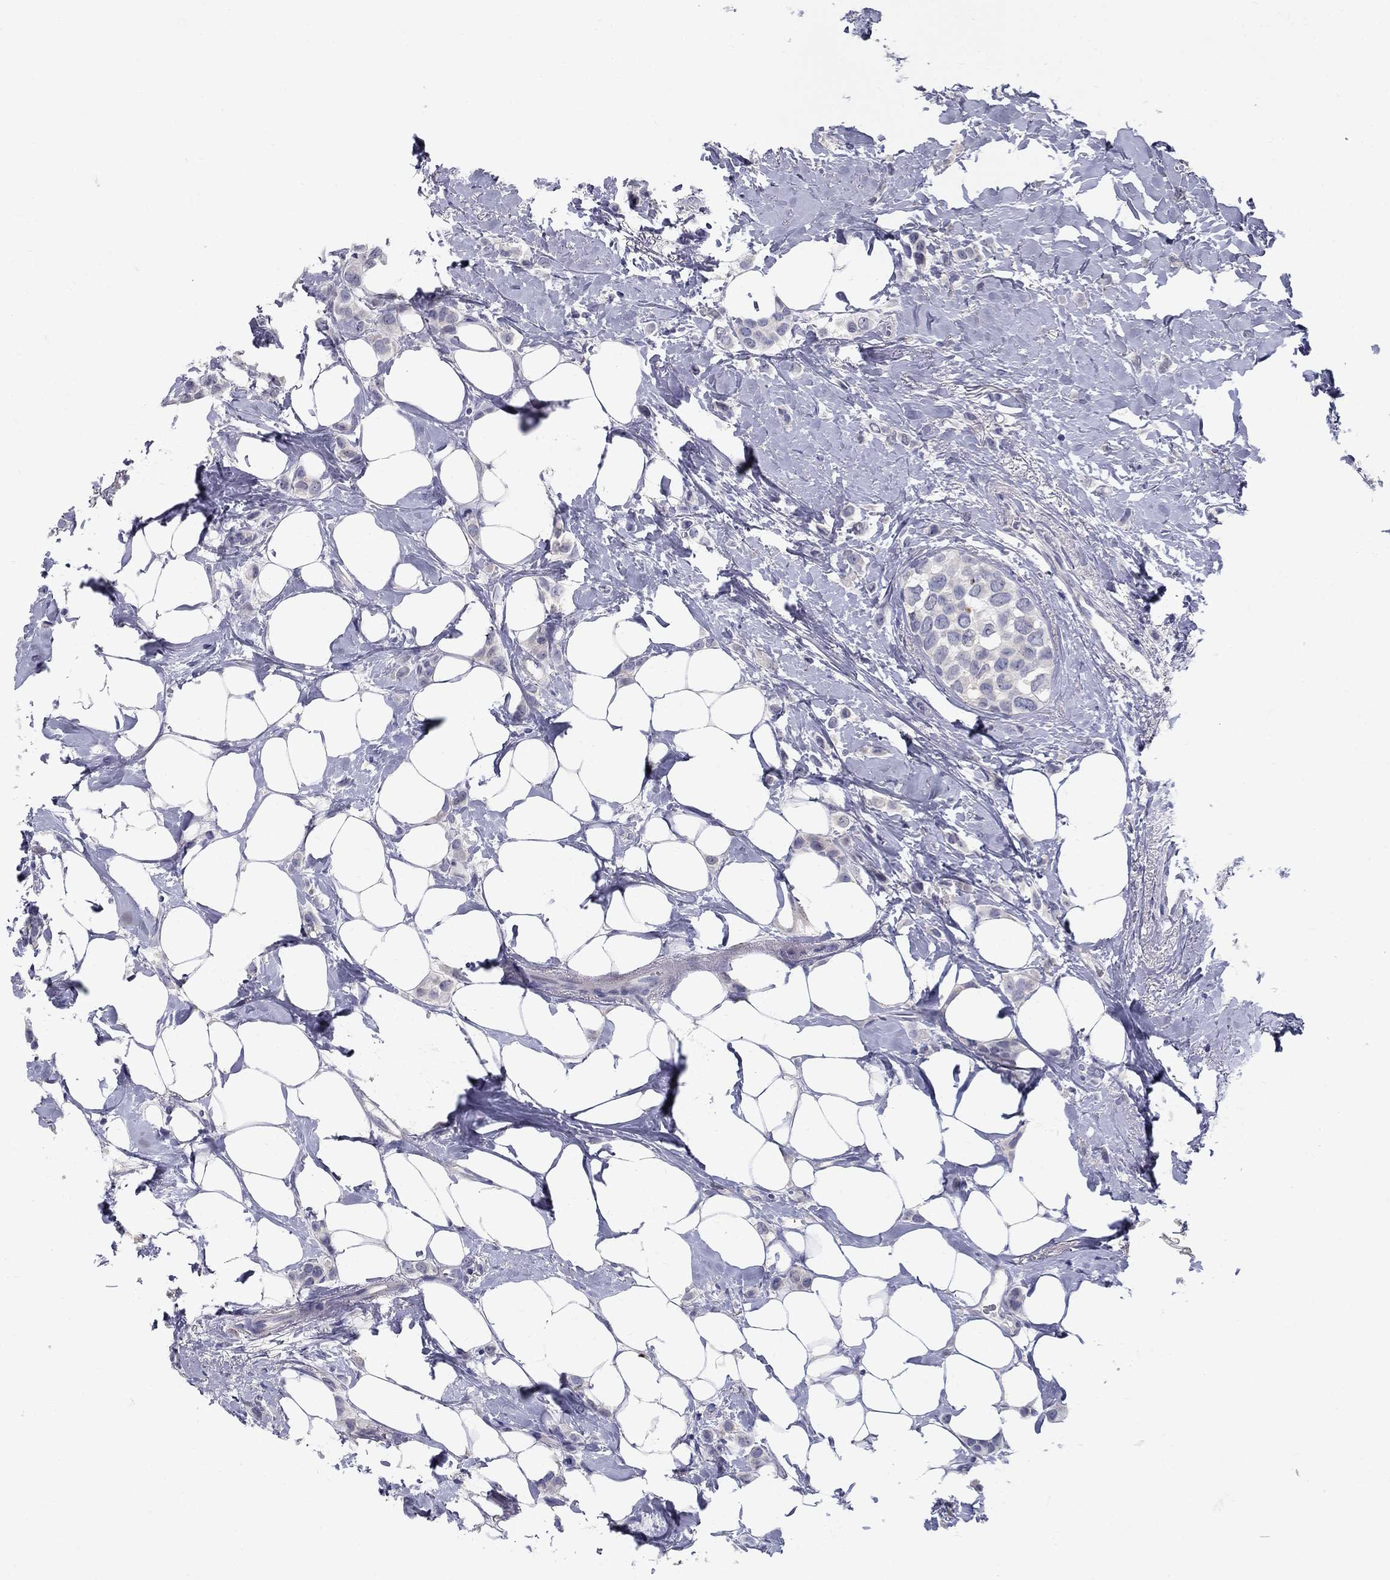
{"staining": {"intensity": "negative", "quantity": "none", "location": "none"}, "tissue": "breast cancer", "cell_type": "Tumor cells", "image_type": "cancer", "snomed": [{"axis": "morphology", "description": "Lobular carcinoma"}, {"axis": "topography", "description": "Breast"}], "caption": "IHC of human breast cancer demonstrates no positivity in tumor cells.", "gene": "TP53TG5", "patient": {"sex": "female", "age": 66}}